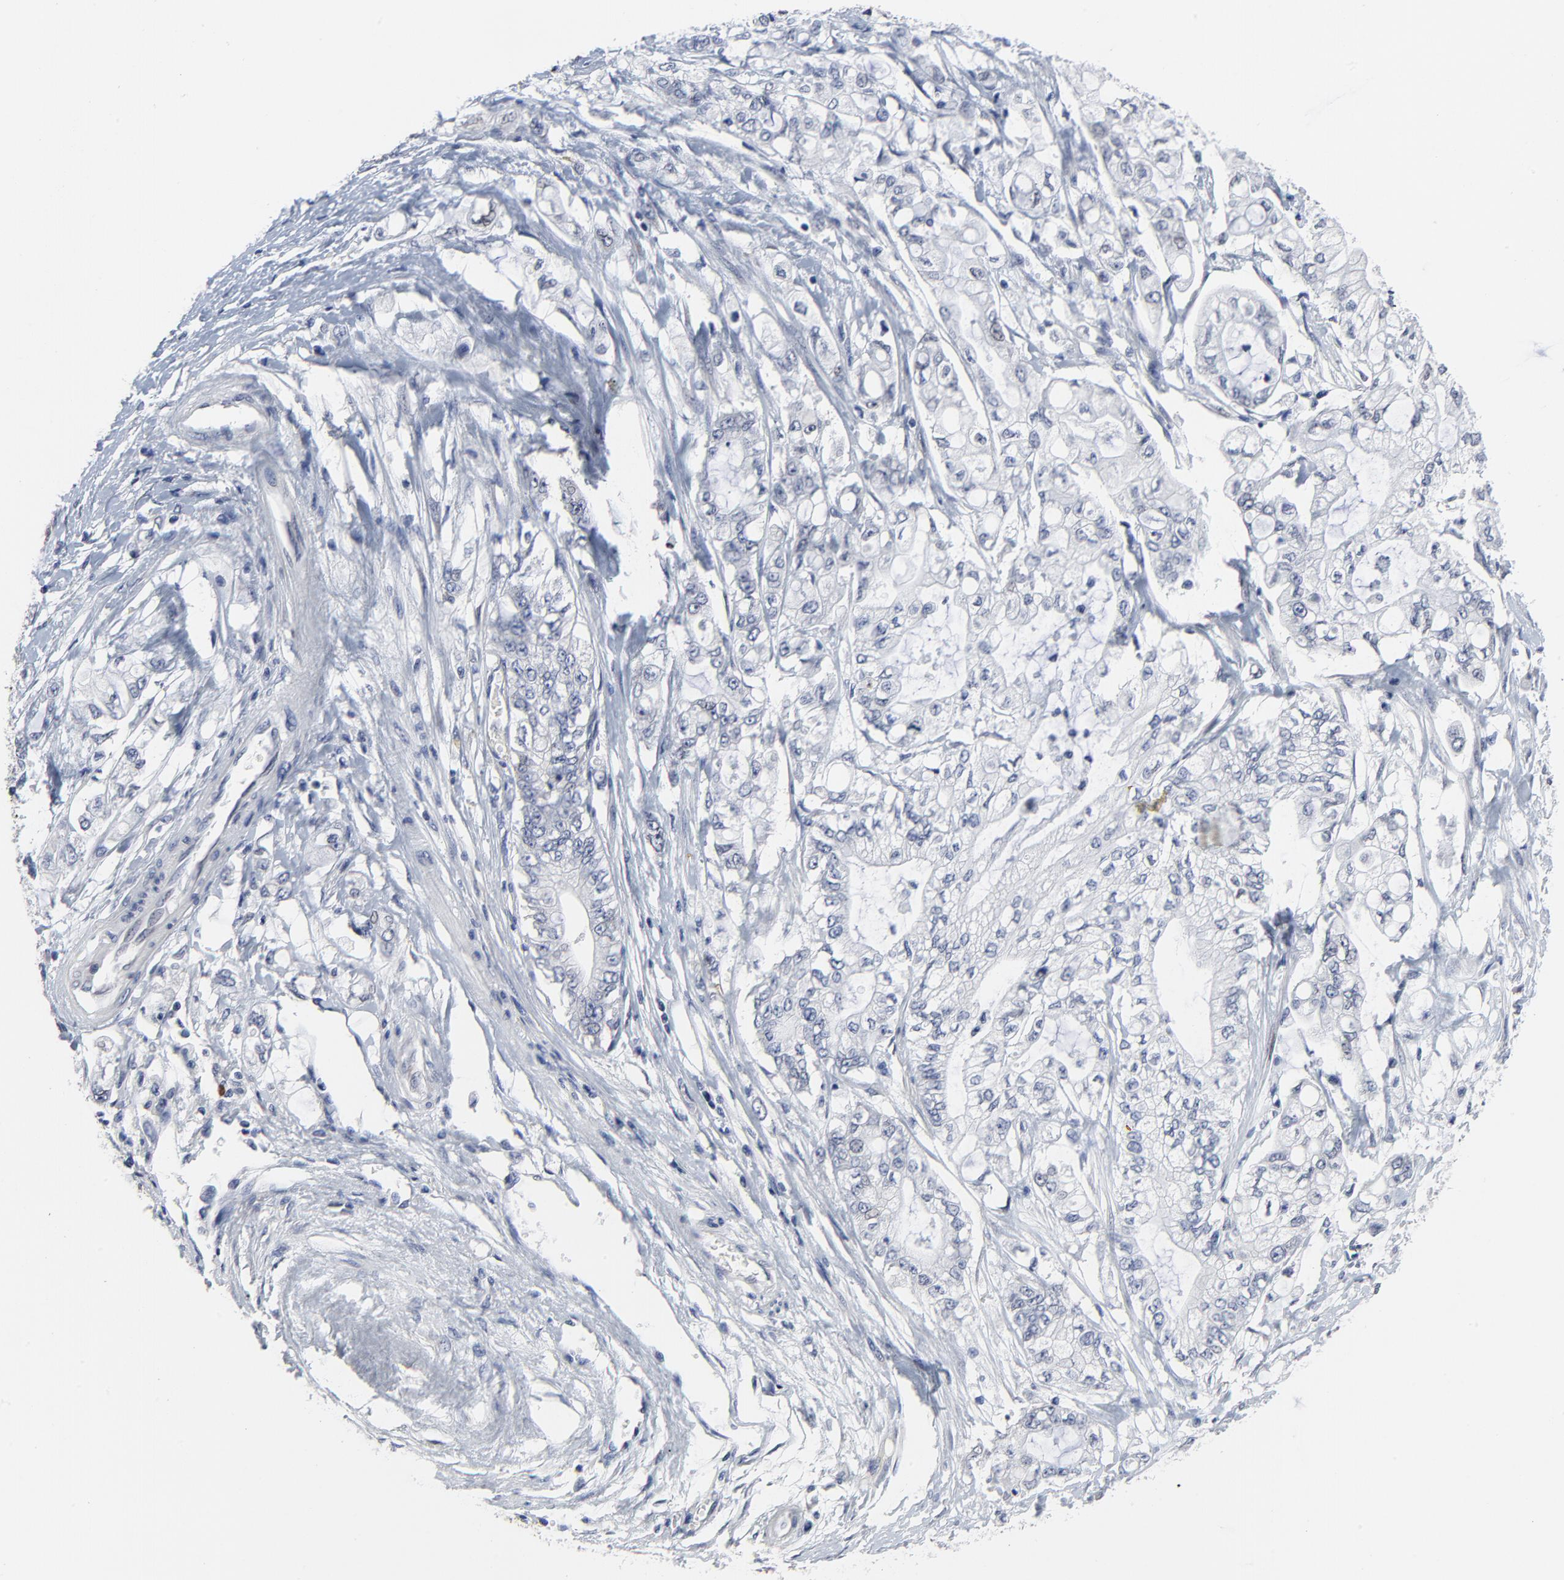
{"staining": {"intensity": "negative", "quantity": "none", "location": "none"}, "tissue": "pancreatic cancer", "cell_type": "Tumor cells", "image_type": "cancer", "snomed": [{"axis": "morphology", "description": "Adenocarcinoma, NOS"}, {"axis": "topography", "description": "Pancreas"}], "caption": "The image displays no staining of tumor cells in pancreatic cancer (adenocarcinoma).", "gene": "NLGN3", "patient": {"sex": "male", "age": 79}}